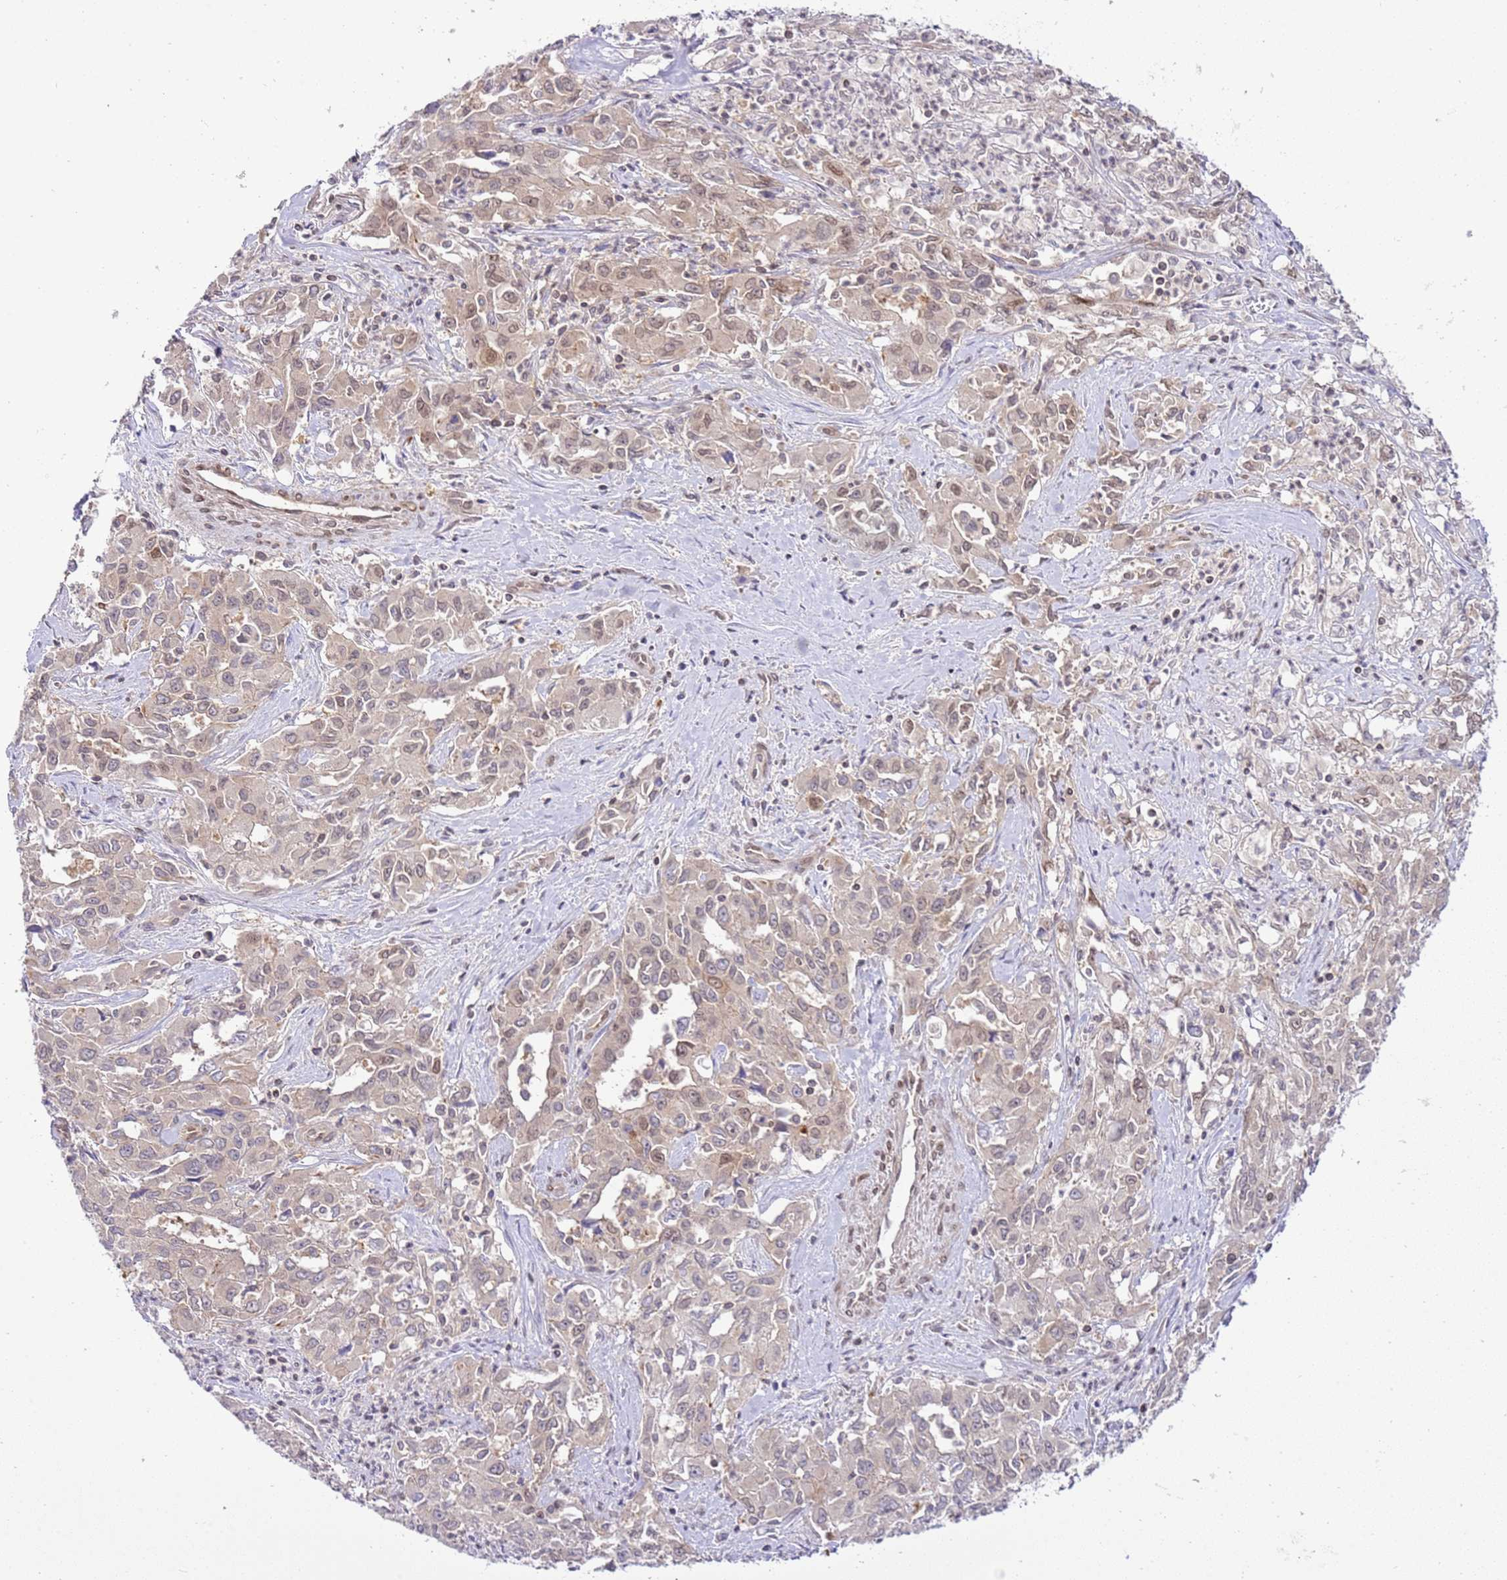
{"staining": {"intensity": "weak", "quantity": "<25%", "location": "nuclear"}, "tissue": "liver cancer", "cell_type": "Tumor cells", "image_type": "cancer", "snomed": [{"axis": "morphology", "description": "Carcinoma, Hepatocellular, NOS"}, {"axis": "topography", "description": "Liver"}], "caption": "IHC of human hepatocellular carcinoma (liver) displays no staining in tumor cells.", "gene": "TRIM37", "patient": {"sex": "male", "age": 63}}